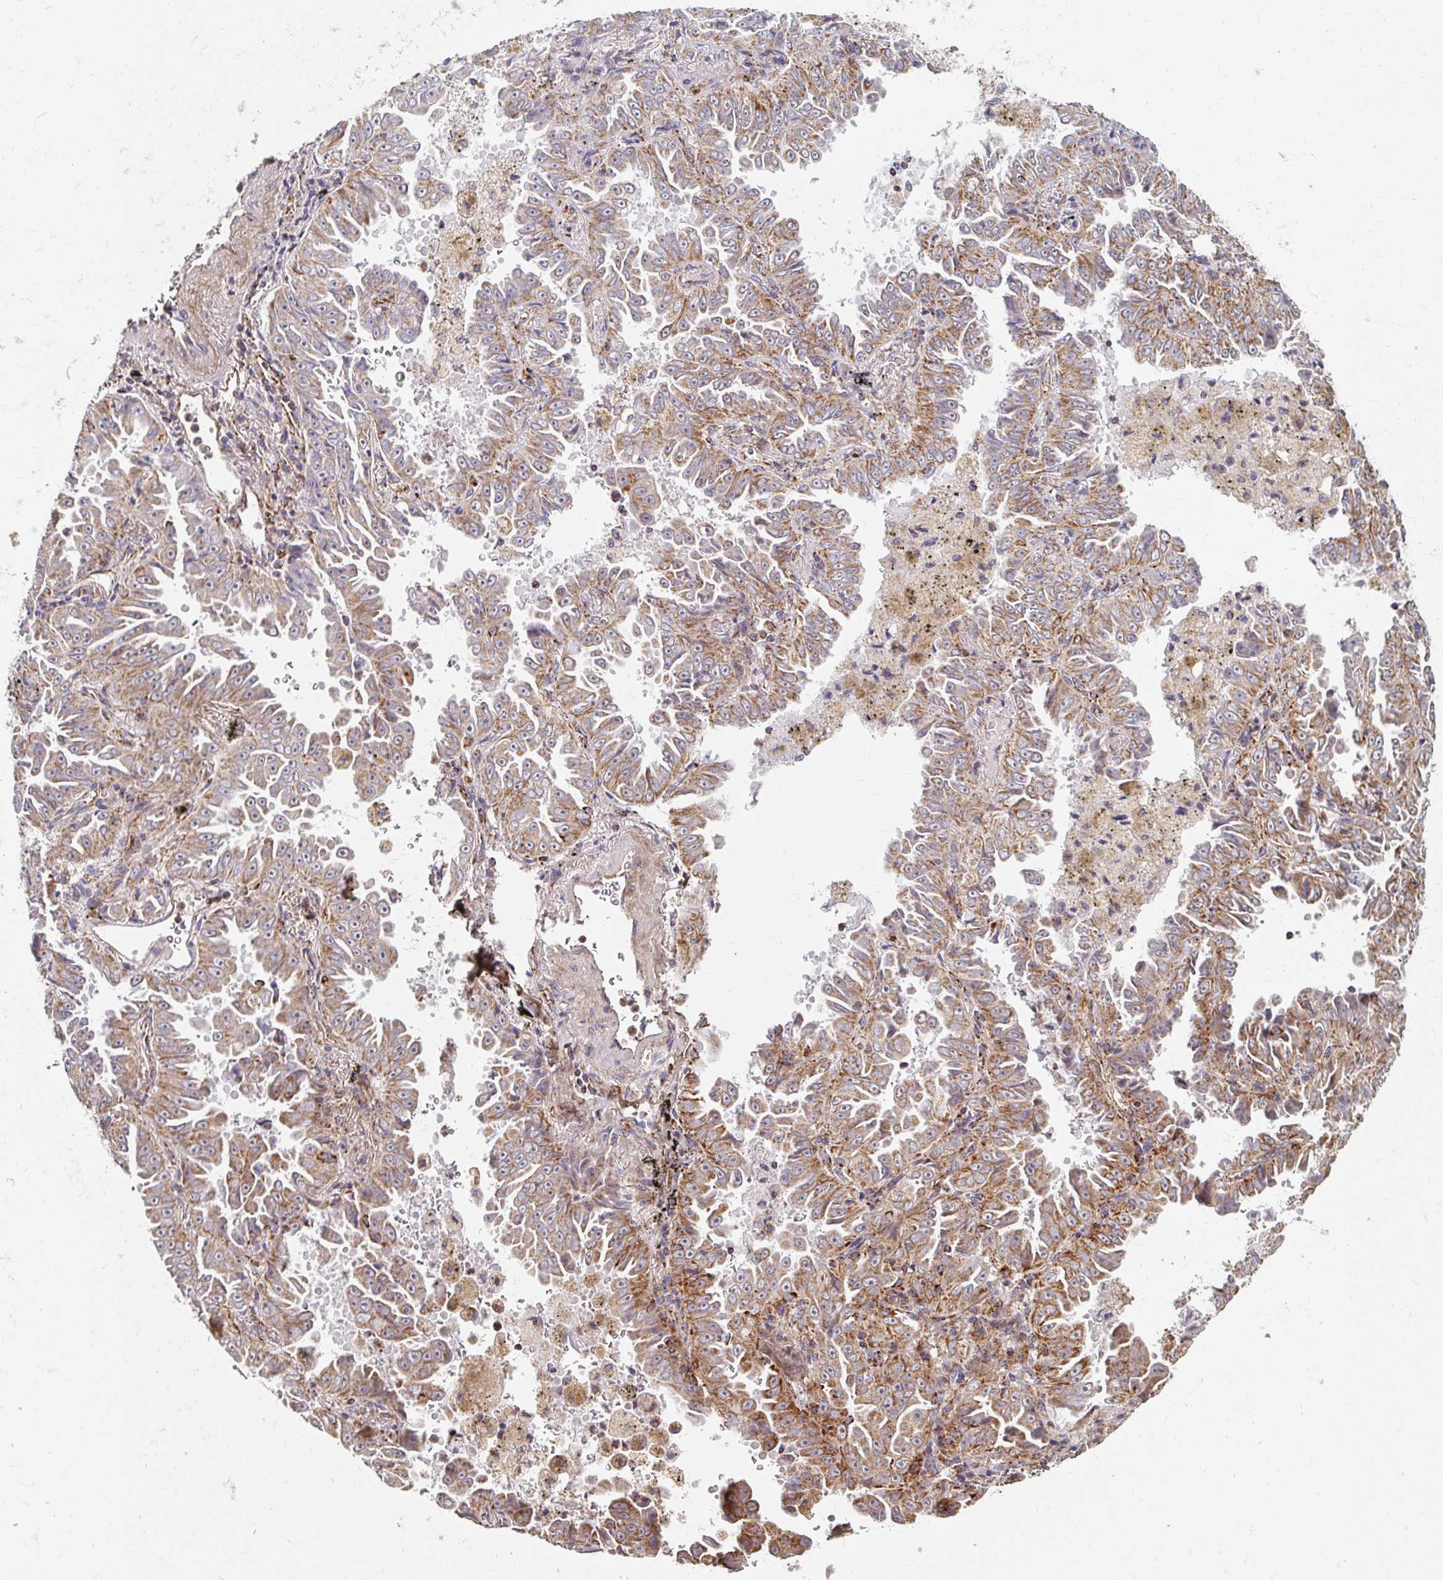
{"staining": {"intensity": "weak", "quantity": "25%-75%", "location": "cytoplasmic/membranous"}, "tissue": "lung cancer", "cell_type": "Tumor cells", "image_type": "cancer", "snomed": [{"axis": "morphology", "description": "Adenocarcinoma, NOS"}, {"axis": "topography", "description": "Lung"}], "caption": "Adenocarcinoma (lung) stained with DAB immunohistochemistry (IHC) exhibits low levels of weak cytoplasmic/membranous positivity in about 25%-75% of tumor cells. The staining was performed using DAB (3,3'-diaminobenzidine) to visualize the protein expression in brown, while the nuclei were stained in blue with hematoxylin (Magnification: 20x).", "gene": "MAVS", "patient": {"sex": "female", "age": 52}}